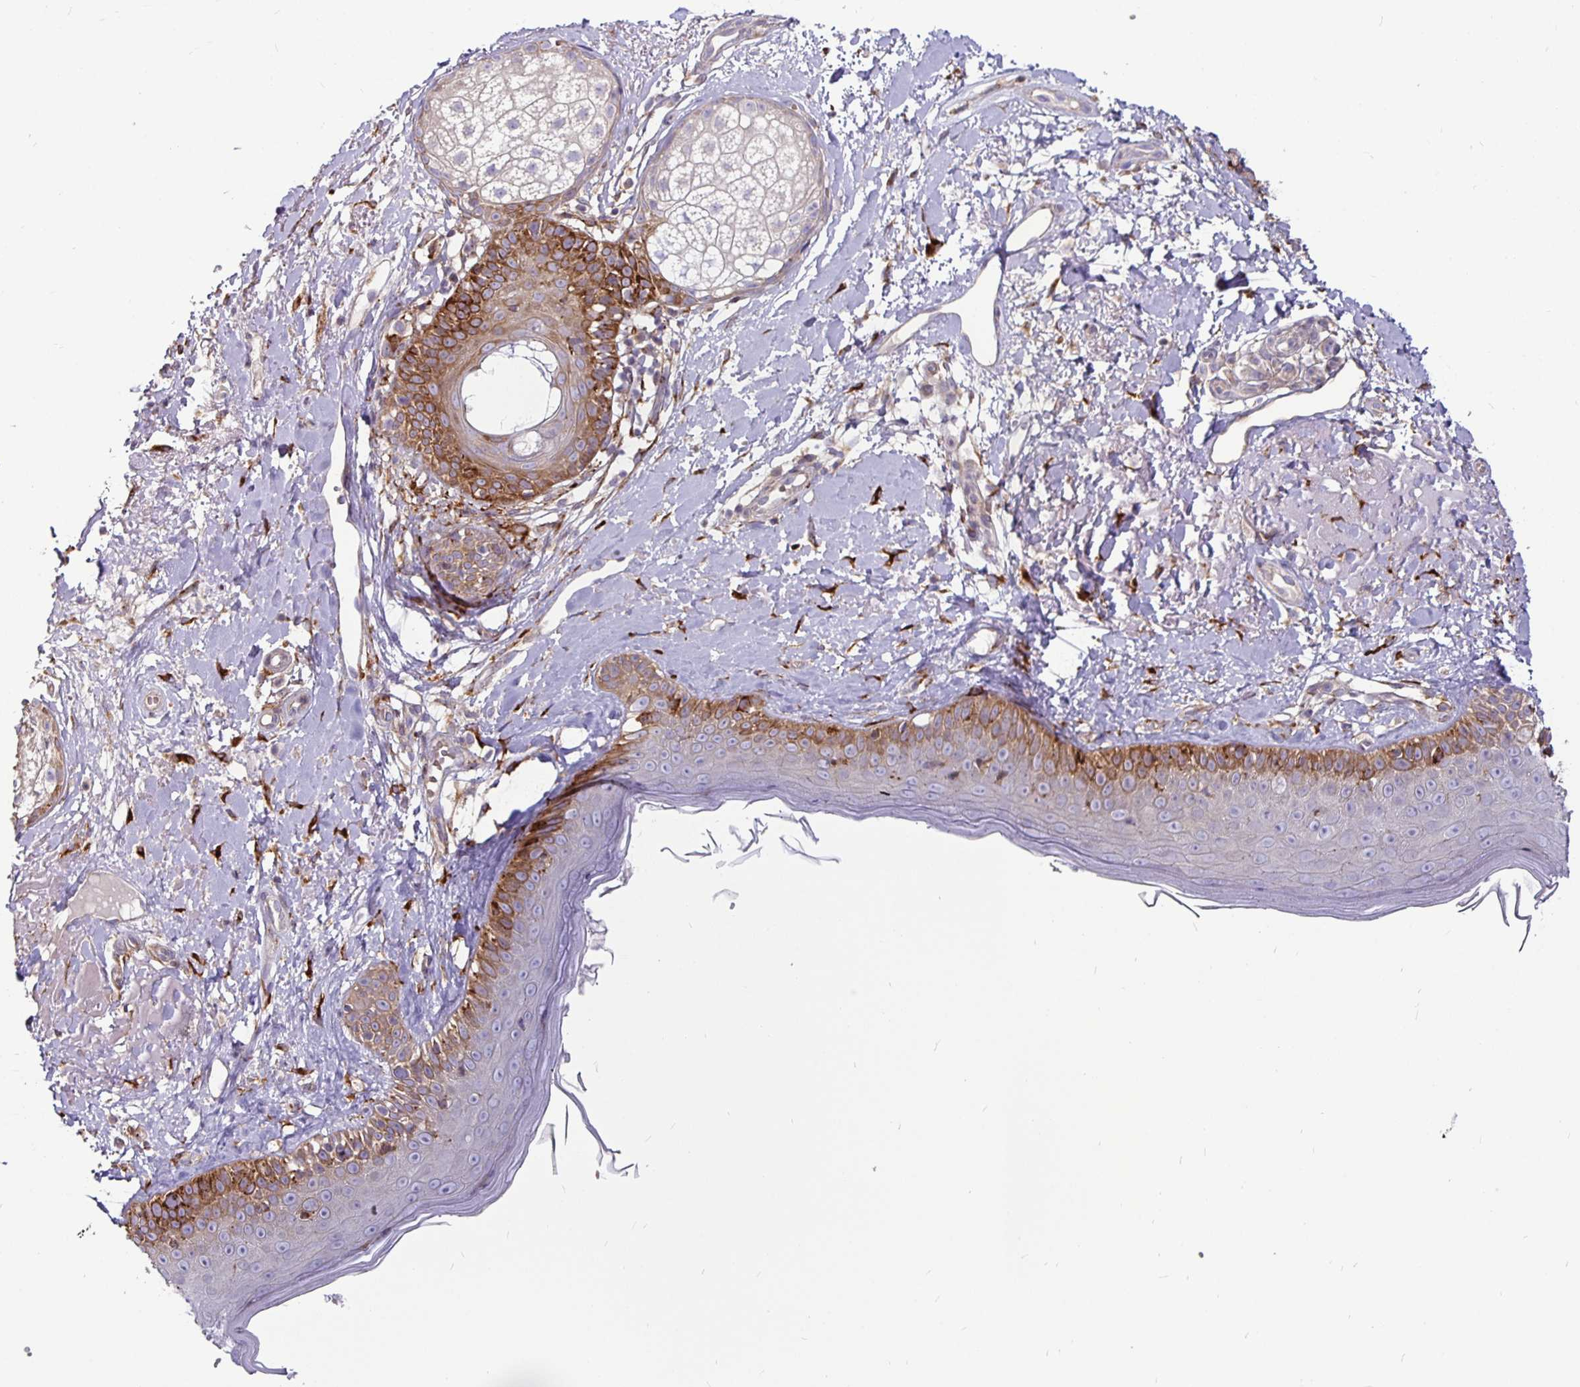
{"staining": {"intensity": "strong", "quantity": ">75%", "location": "cytoplasmic/membranous"}, "tissue": "skin", "cell_type": "Fibroblasts", "image_type": "normal", "snomed": [{"axis": "morphology", "description": "Normal tissue, NOS"}, {"axis": "topography", "description": "Skin"}], "caption": "IHC image of unremarkable skin: skin stained using IHC reveals high levels of strong protein expression localized specifically in the cytoplasmic/membranous of fibroblasts, appearing as a cytoplasmic/membranous brown color.", "gene": "P4HA2", "patient": {"sex": "male", "age": 73}}